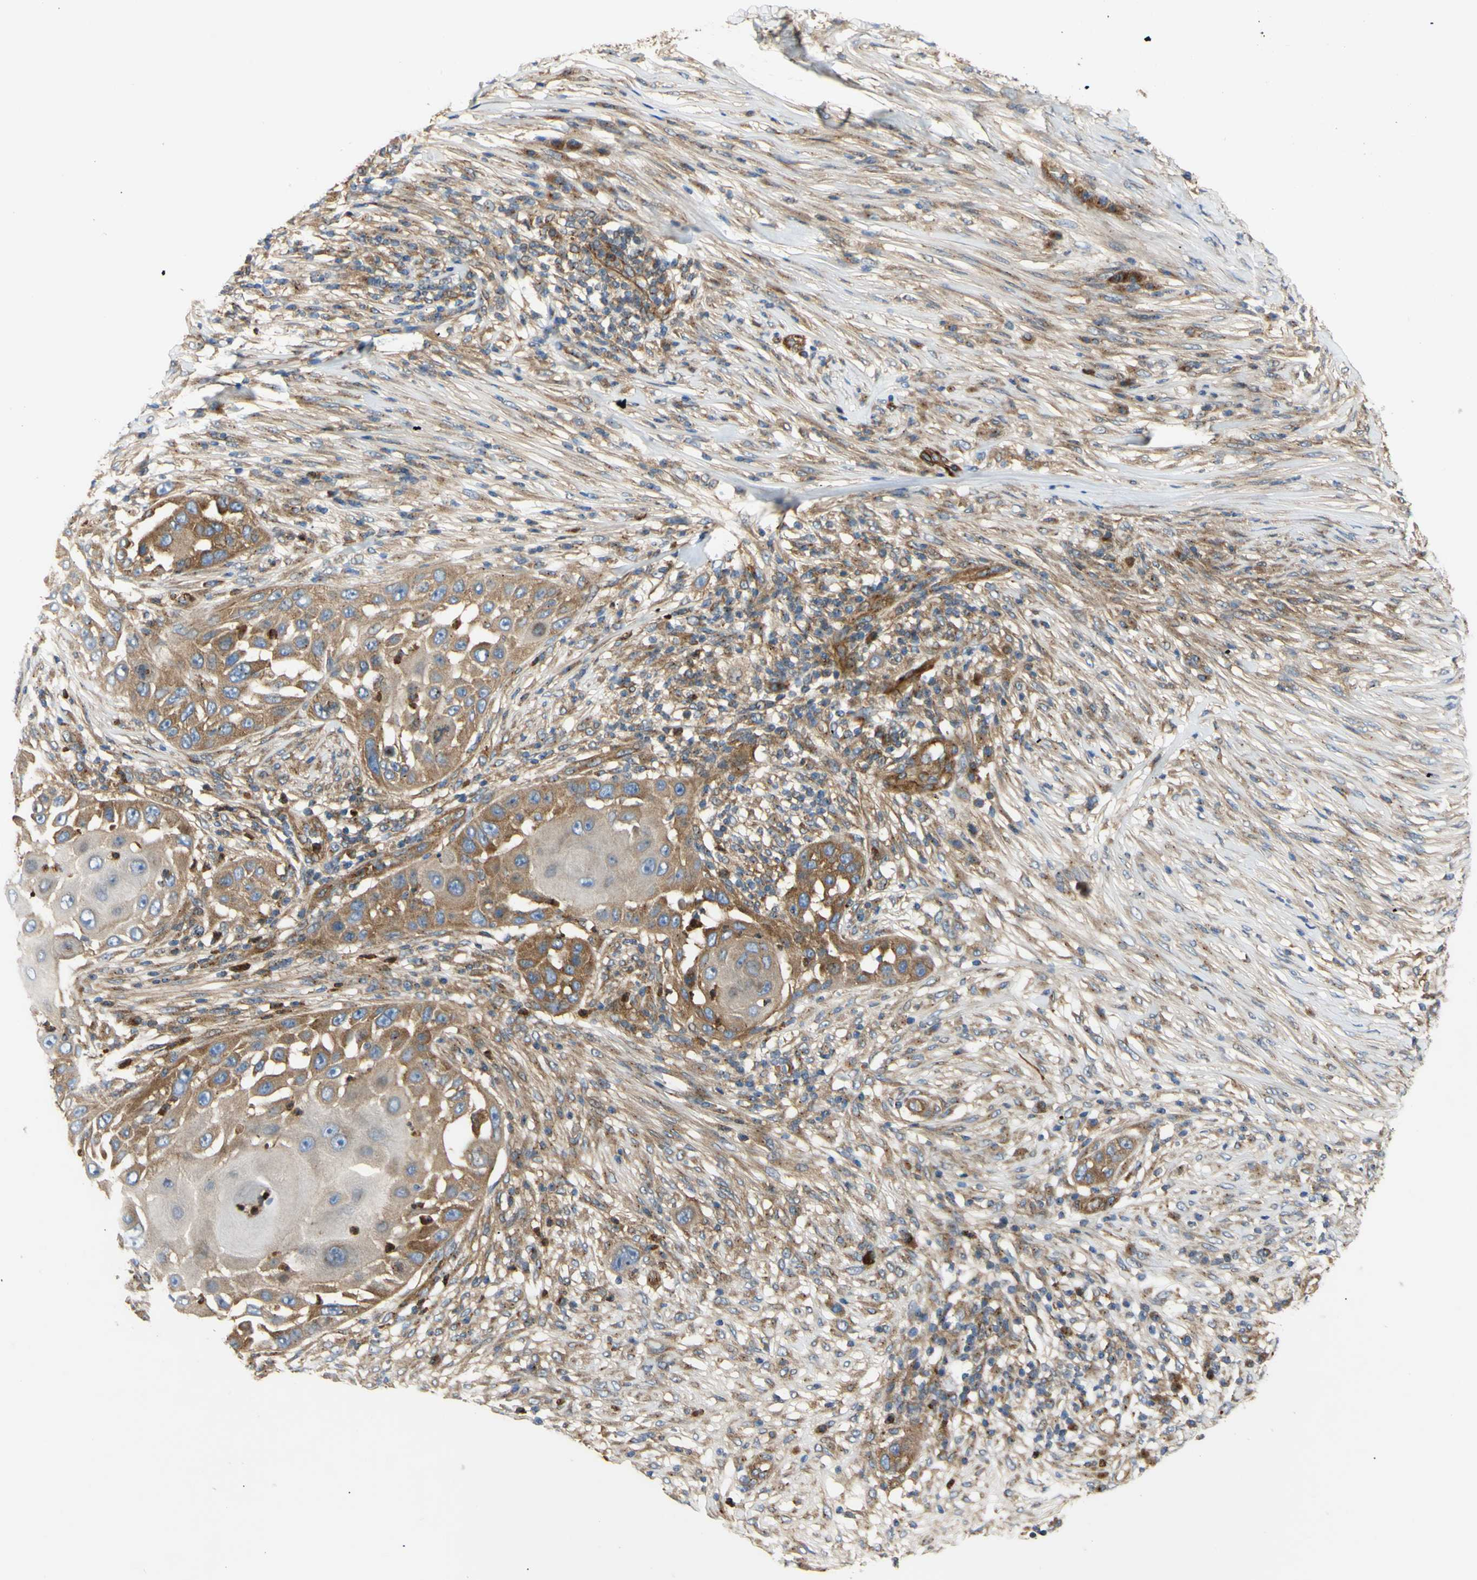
{"staining": {"intensity": "moderate", "quantity": "25%-75%", "location": "cytoplasmic/membranous"}, "tissue": "skin cancer", "cell_type": "Tumor cells", "image_type": "cancer", "snomed": [{"axis": "morphology", "description": "Squamous cell carcinoma, NOS"}, {"axis": "topography", "description": "Skin"}], "caption": "Squamous cell carcinoma (skin) stained with DAB immunohistochemistry (IHC) shows medium levels of moderate cytoplasmic/membranous expression in about 25%-75% of tumor cells.", "gene": "TUBG2", "patient": {"sex": "female", "age": 44}}